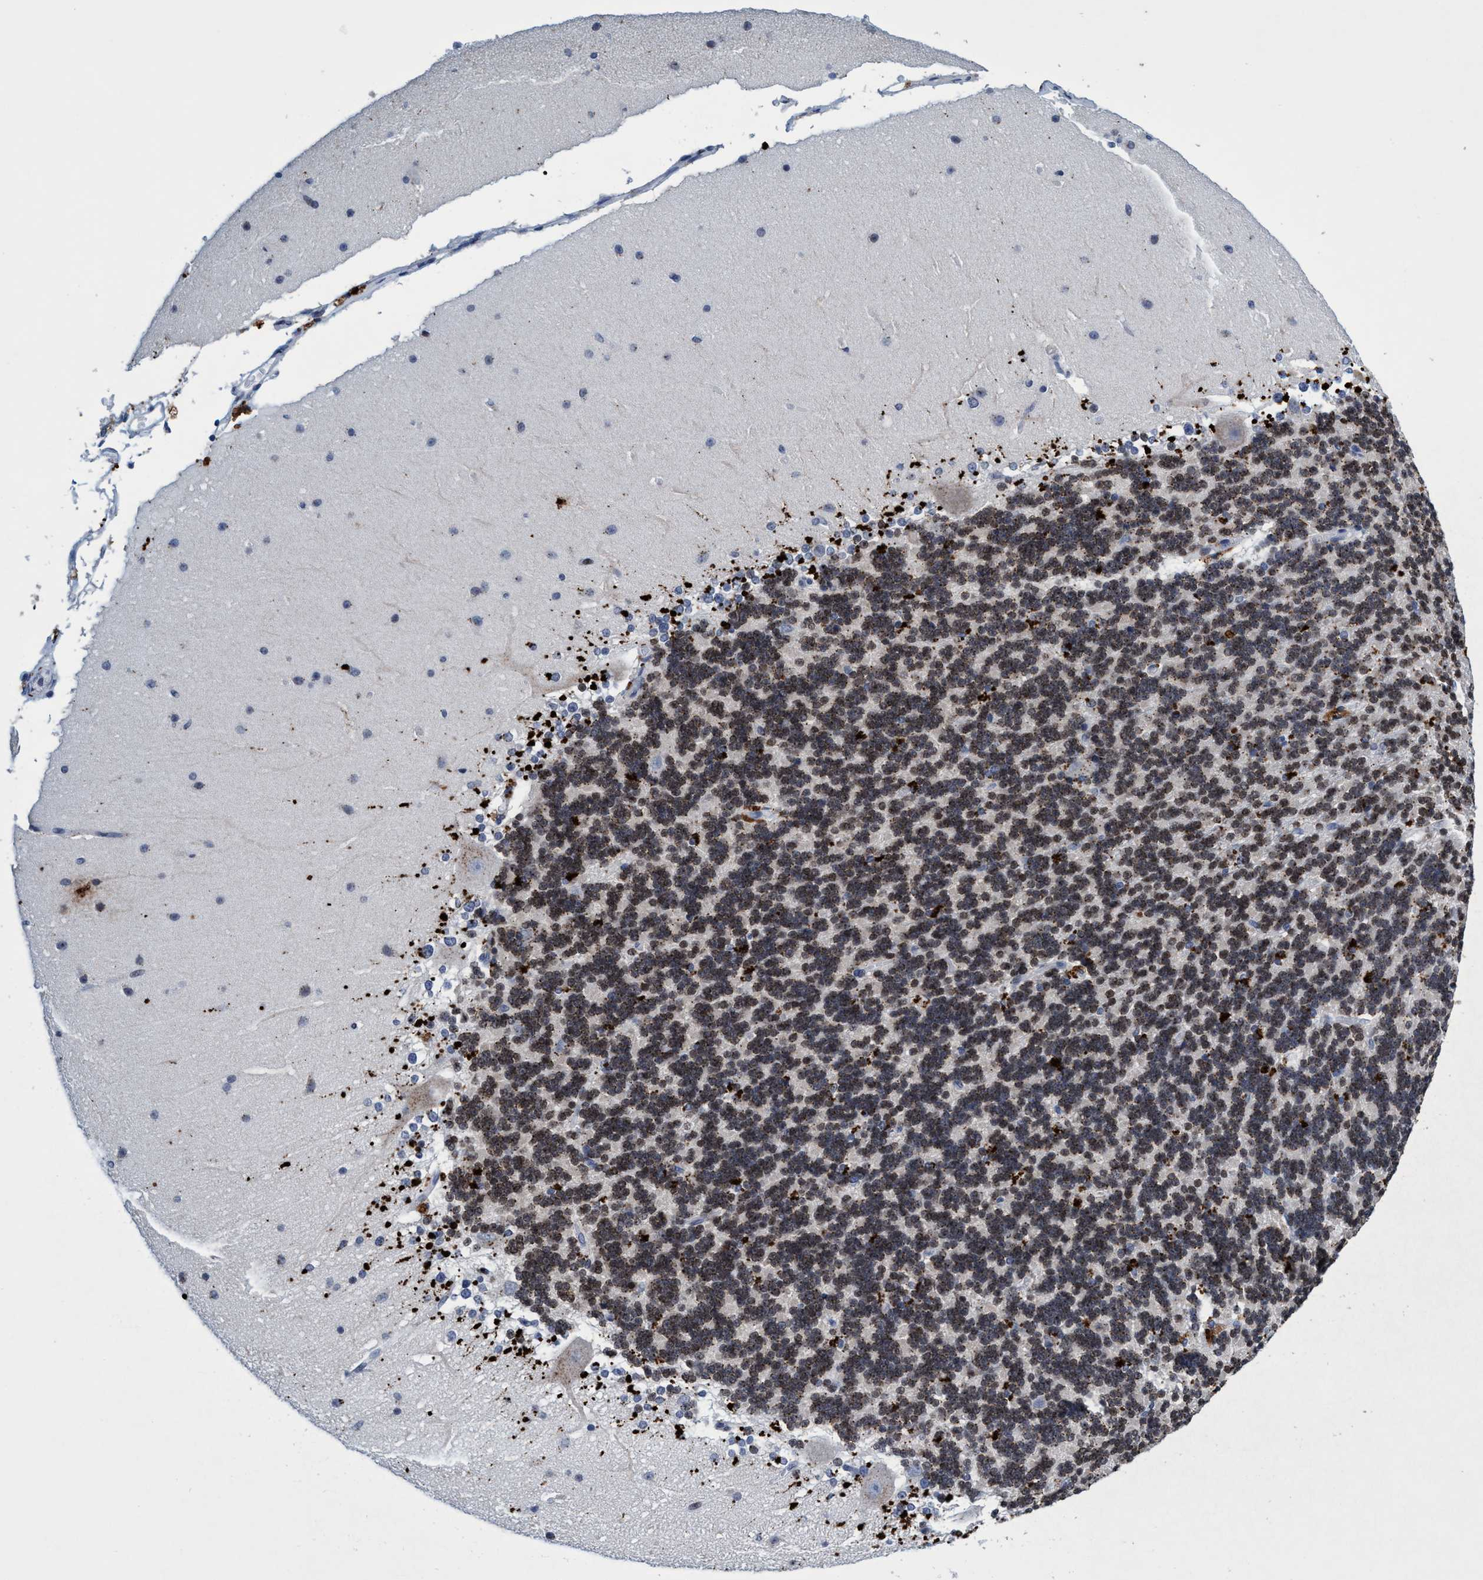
{"staining": {"intensity": "moderate", "quantity": ">75%", "location": "nuclear"}, "tissue": "cerebellum", "cell_type": "Cells in granular layer", "image_type": "normal", "snomed": [{"axis": "morphology", "description": "Normal tissue, NOS"}, {"axis": "topography", "description": "Cerebellum"}], "caption": "Cells in granular layer show medium levels of moderate nuclear positivity in about >75% of cells in unremarkable cerebellum.", "gene": "GRB14", "patient": {"sex": "female", "age": 19}}